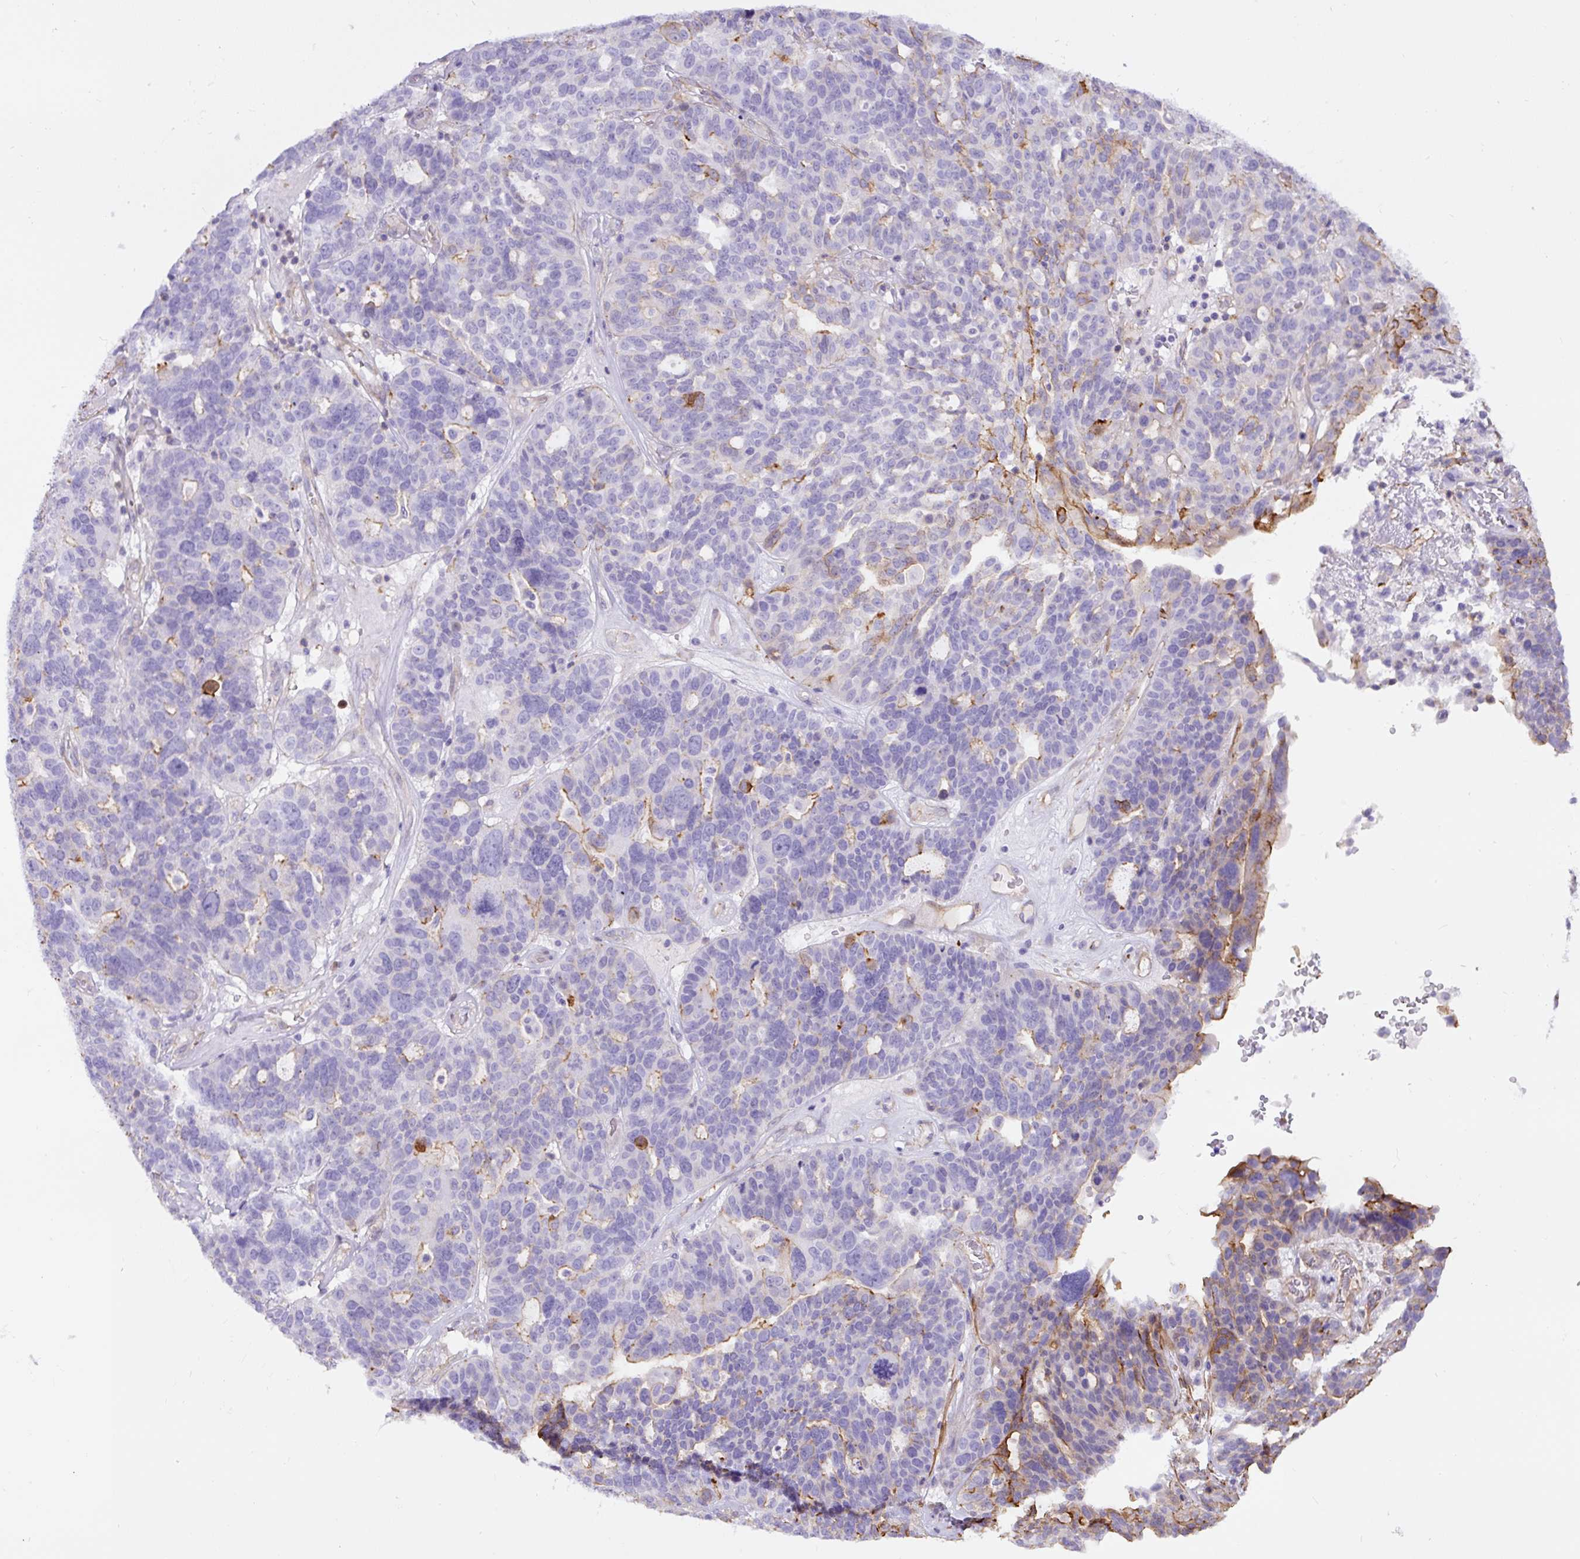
{"staining": {"intensity": "negative", "quantity": "none", "location": "none"}, "tissue": "ovarian cancer", "cell_type": "Tumor cells", "image_type": "cancer", "snomed": [{"axis": "morphology", "description": "Cystadenocarcinoma, serous, NOS"}, {"axis": "topography", "description": "Ovary"}], "caption": "Immunohistochemistry (IHC) histopathology image of ovarian serous cystadenocarcinoma stained for a protein (brown), which demonstrates no staining in tumor cells. (DAB IHC, high magnification).", "gene": "B3GALT5", "patient": {"sex": "female", "age": 59}}